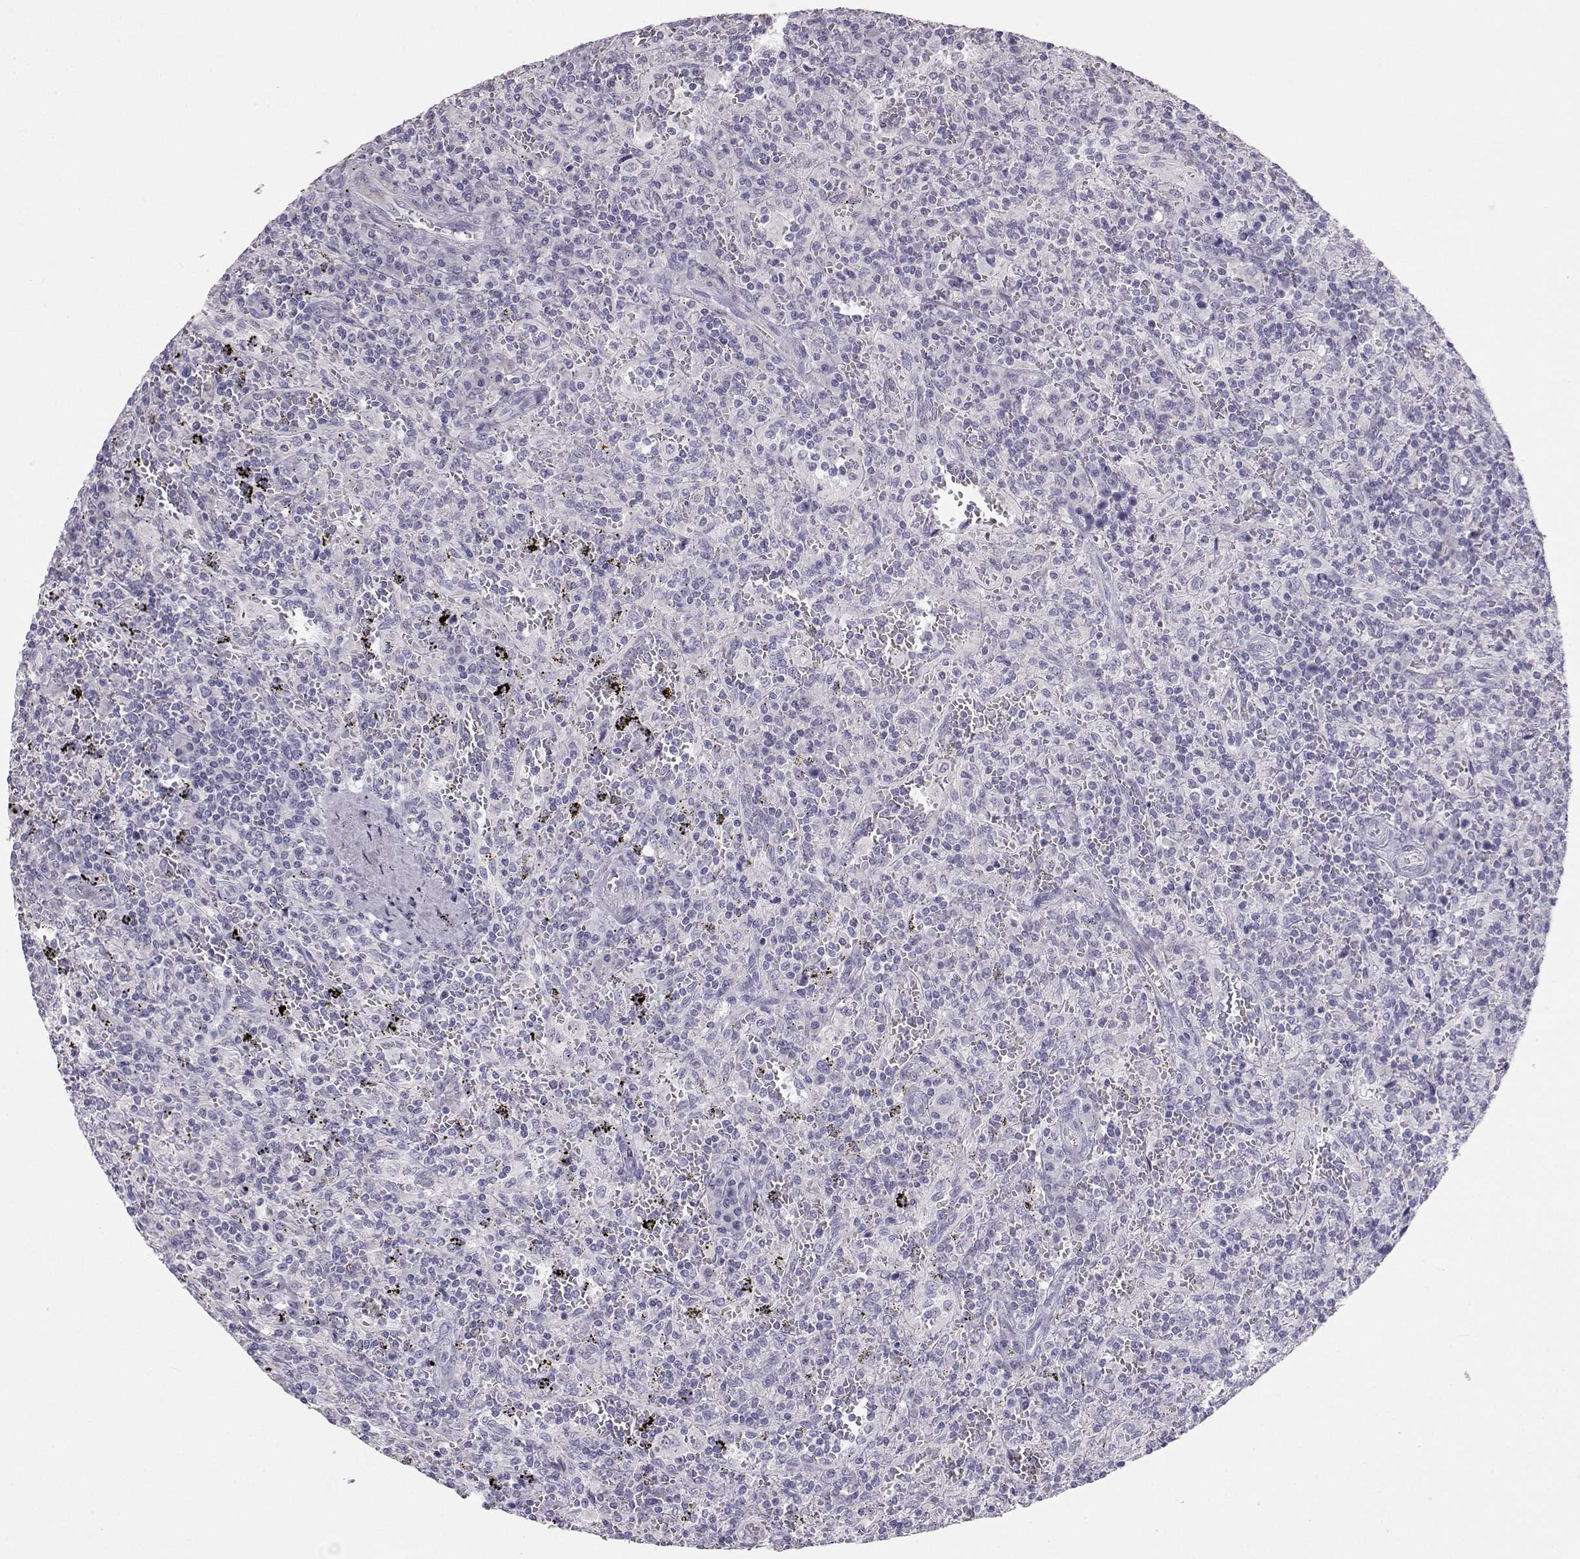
{"staining": {"intensity": "negative", "quantity": "none", "location": "none"}, "tissue": "lymphoma", "cell_type": "Tumor cells", "image_type": "cancer", "snomed": [{"axis": "morphology", "description": "Malignant lymphoma, non-Hodgkin's type, Low grade"}, {"axis": "topography", "description": "Spleen"}], "caption": "Lymphoma was stained to show a protein in brown. There is no significant staining in tumor cells.", "gene": "LAMB3", "patient": {"sex": "male", "age": 62}}